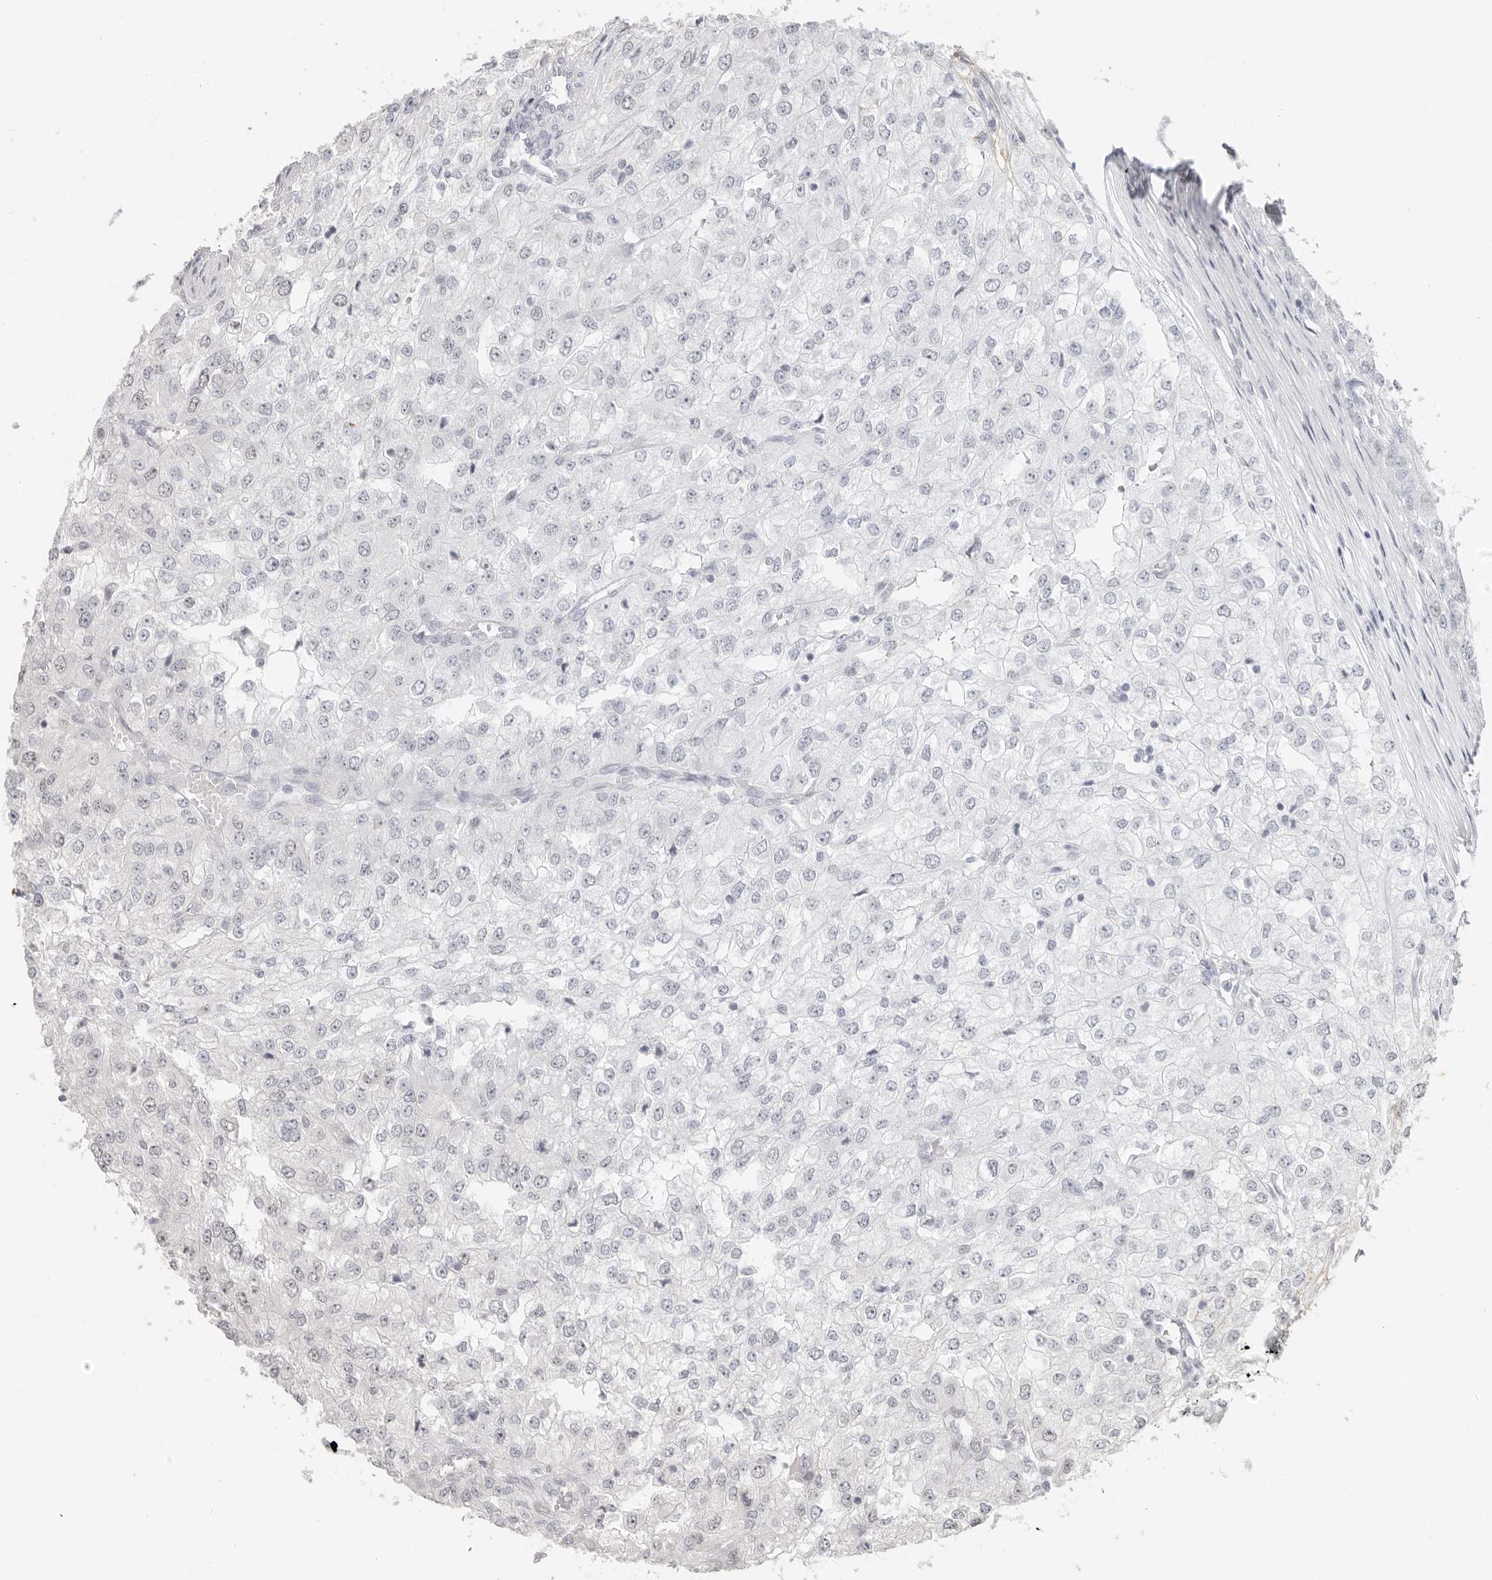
{"staining": {"intensity": "negative", "quantity": "none", "location": "none"}, "tissue": "renal cancer", "cell_type": "Tumor cells", "image_type": "cancer", "snomed": [{"axis": "morphology", "description": "Adenocarcinoma, NOS"}, {"axis": "topography", "description": "Kidney"}], "caption": "Tumor cells are negative for brown protein staining in renal cancer.", "gene": "RFC2", "patient": {"sex": "female", "age": 54}}